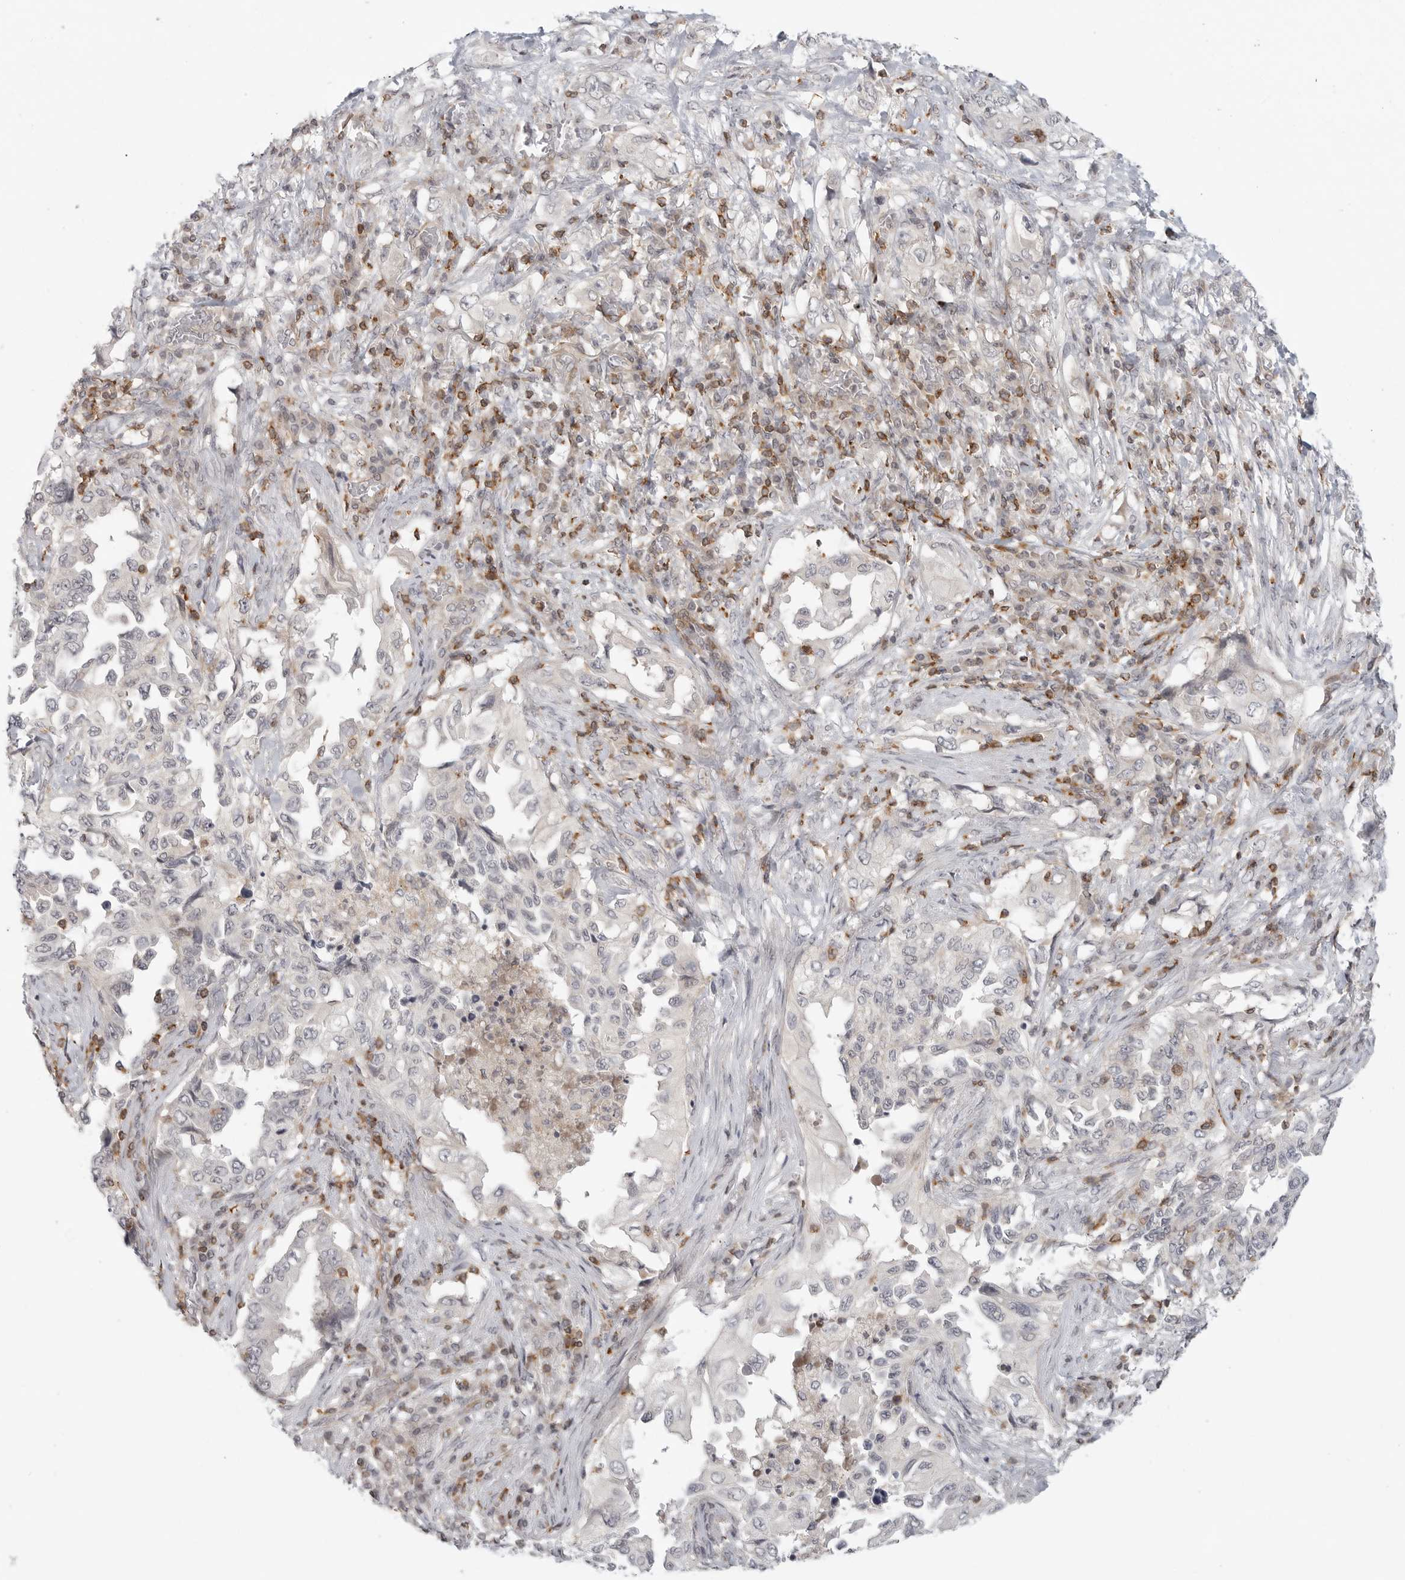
{"staining": {"intensity": "negative", "quantity": "none", "location": "none"}, "tissue": "lung cancer", "cell_type": "Tumor cells", "image_type": "cancer", "snomed": [{"axis": "morphology", "description": "Adenocarcinoma, NOS"}, {"axis": "topography", "description": "Lung"}], "caption": "Tumor cells show no significant positivity in lung cancer (adenocarcinoma).", "gene": "SH3KBP1", "patient": {"sex": "female", "age": 51}}